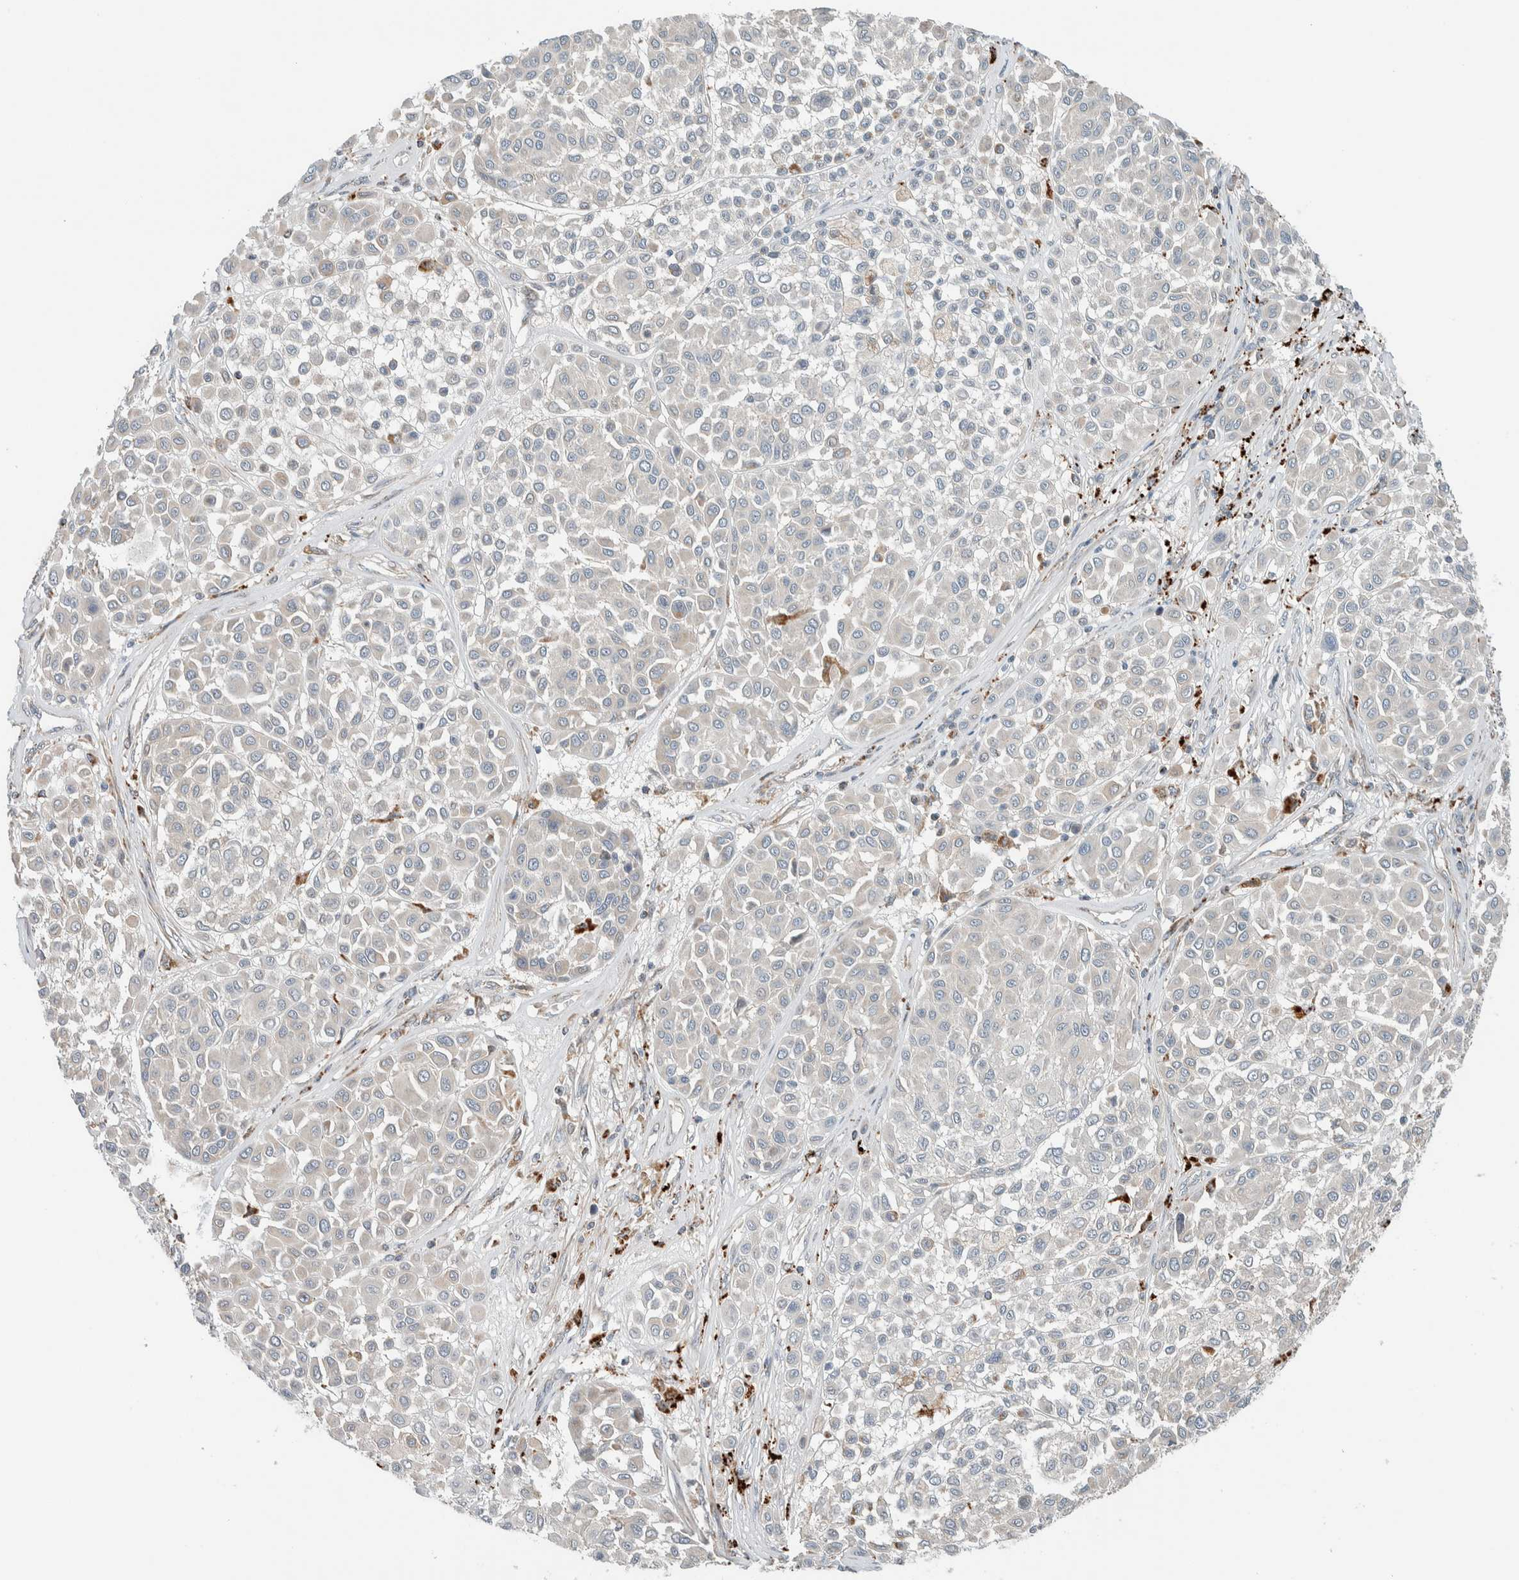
{"staining": {"intensity": "negative", "quantity": "none", "location": "none"}, "tissue": "melanoma", "cell_type": "Tumor cells", "image_type": "cancer", "snomed": [{"axis": "morphology", "description": "Malignant melanoma, Metastatic site"}, {"axis": "topography", "description": "Soft tissue"}], "caption": "A photomicrograph of melanoma stained for a protein exhibits no brown staining in tumor cells.", "gene": "SLFN12L", "patient": {"sex": "male", "age": 41}}